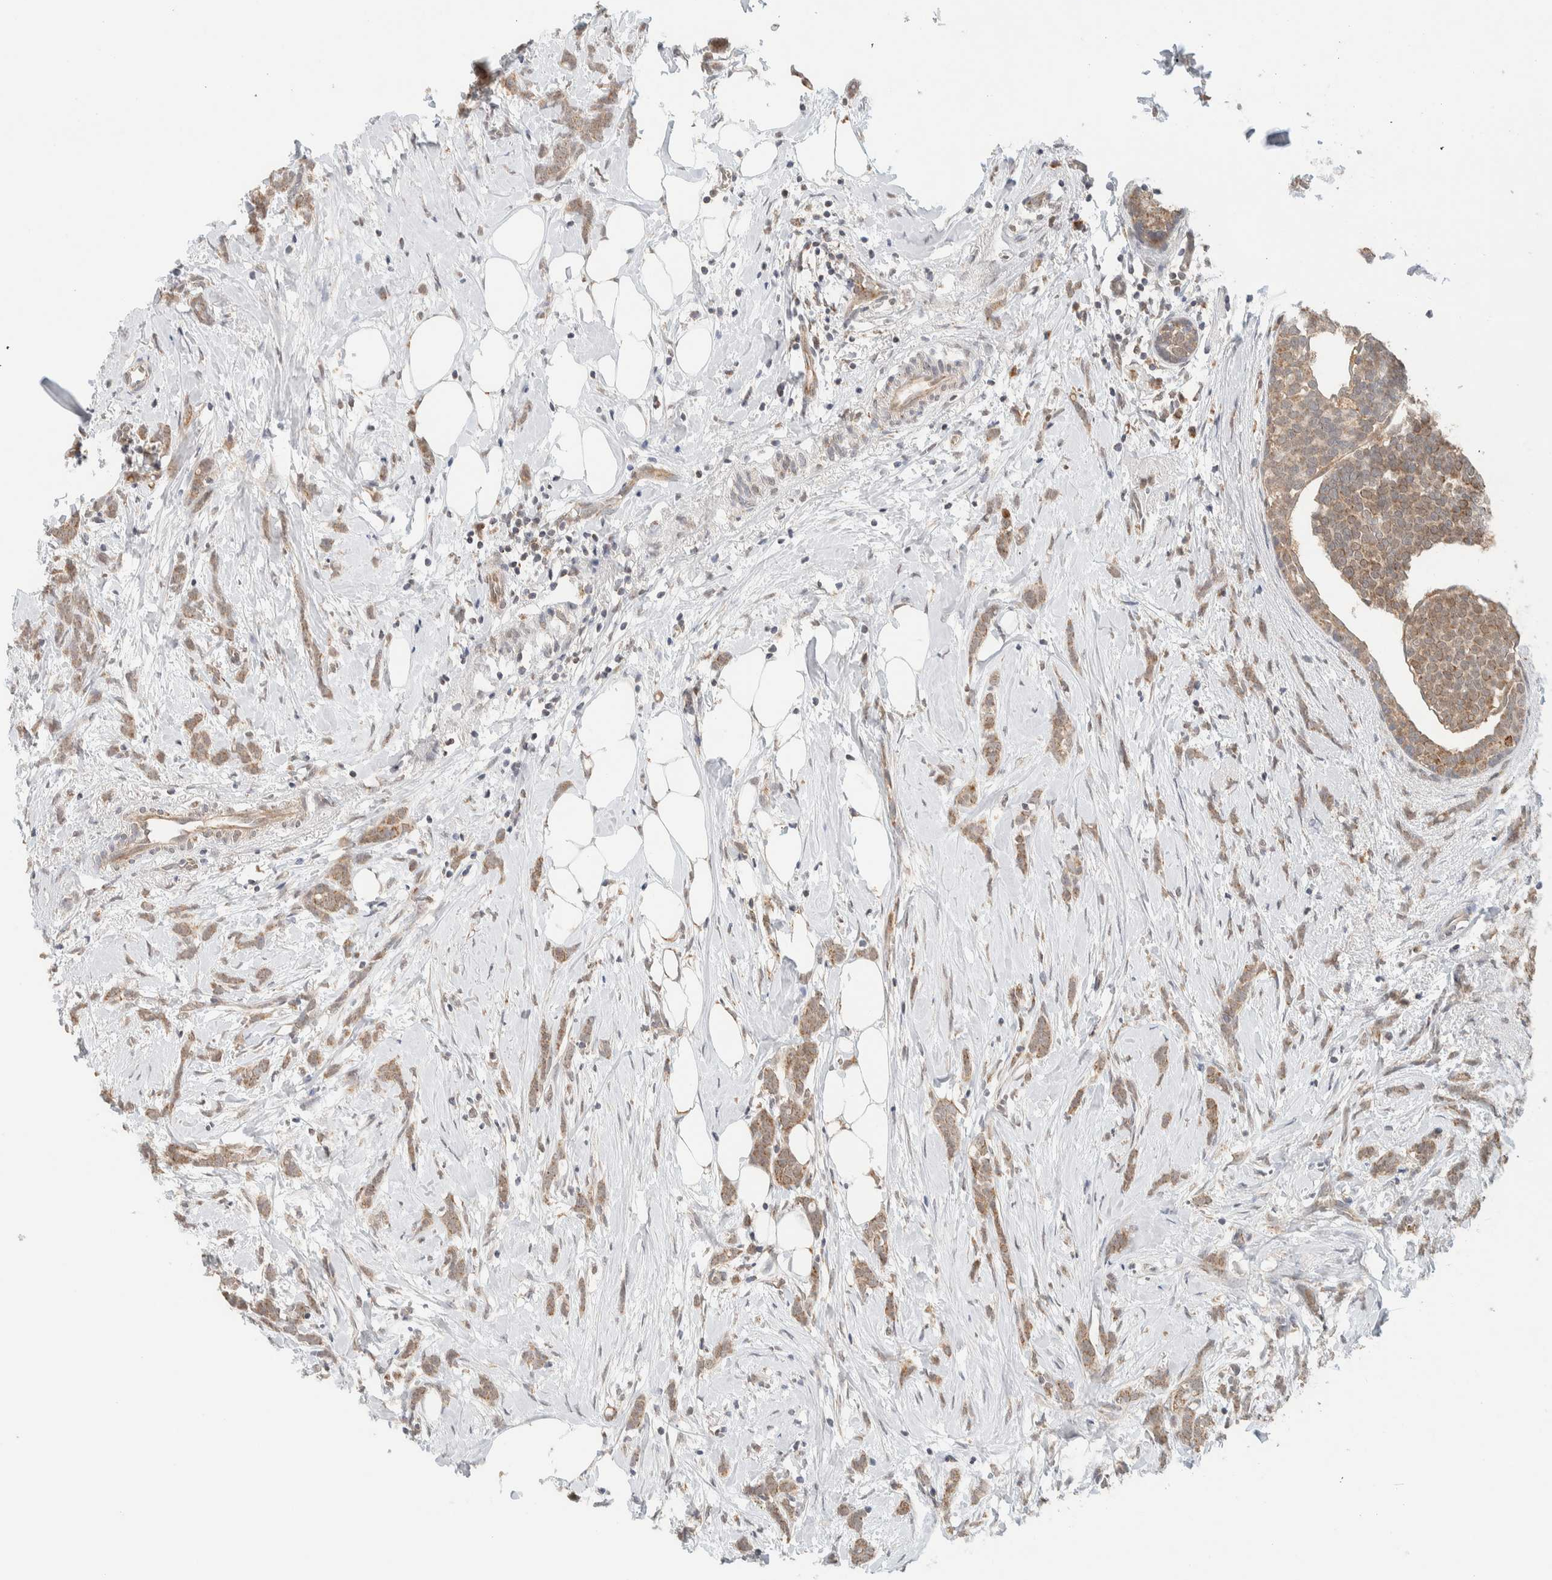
{"staining": {"intensity": "moderate", "quantity": ">75%", "location": "cytoplasmic/membranous"}, "tissue": "breast cancer", "cell_type": "Tumor cells", "image_type": "cancer", "snomed": [{"axis": "morphology", "description": "Lobular carcinoma, in situ"}, {"axis": "morphology", "description": "Lobular carcinoma"}, {"axis": "topography", "description": "Breast"}], "caption": "DAB (3,3'-diaminobenzidine) immunohistochemical staining of lobular carcinoma (breast) exhibits moderate cytoplasmic/membranous protein positivity in approximately >75% of tumor cells. (DAB (3,3'-diaminobenzidine) IHC with brightfield microscopy, high magnification).", "gene": "MRPL41", "patient": {"sex": "female", "age": 41}}